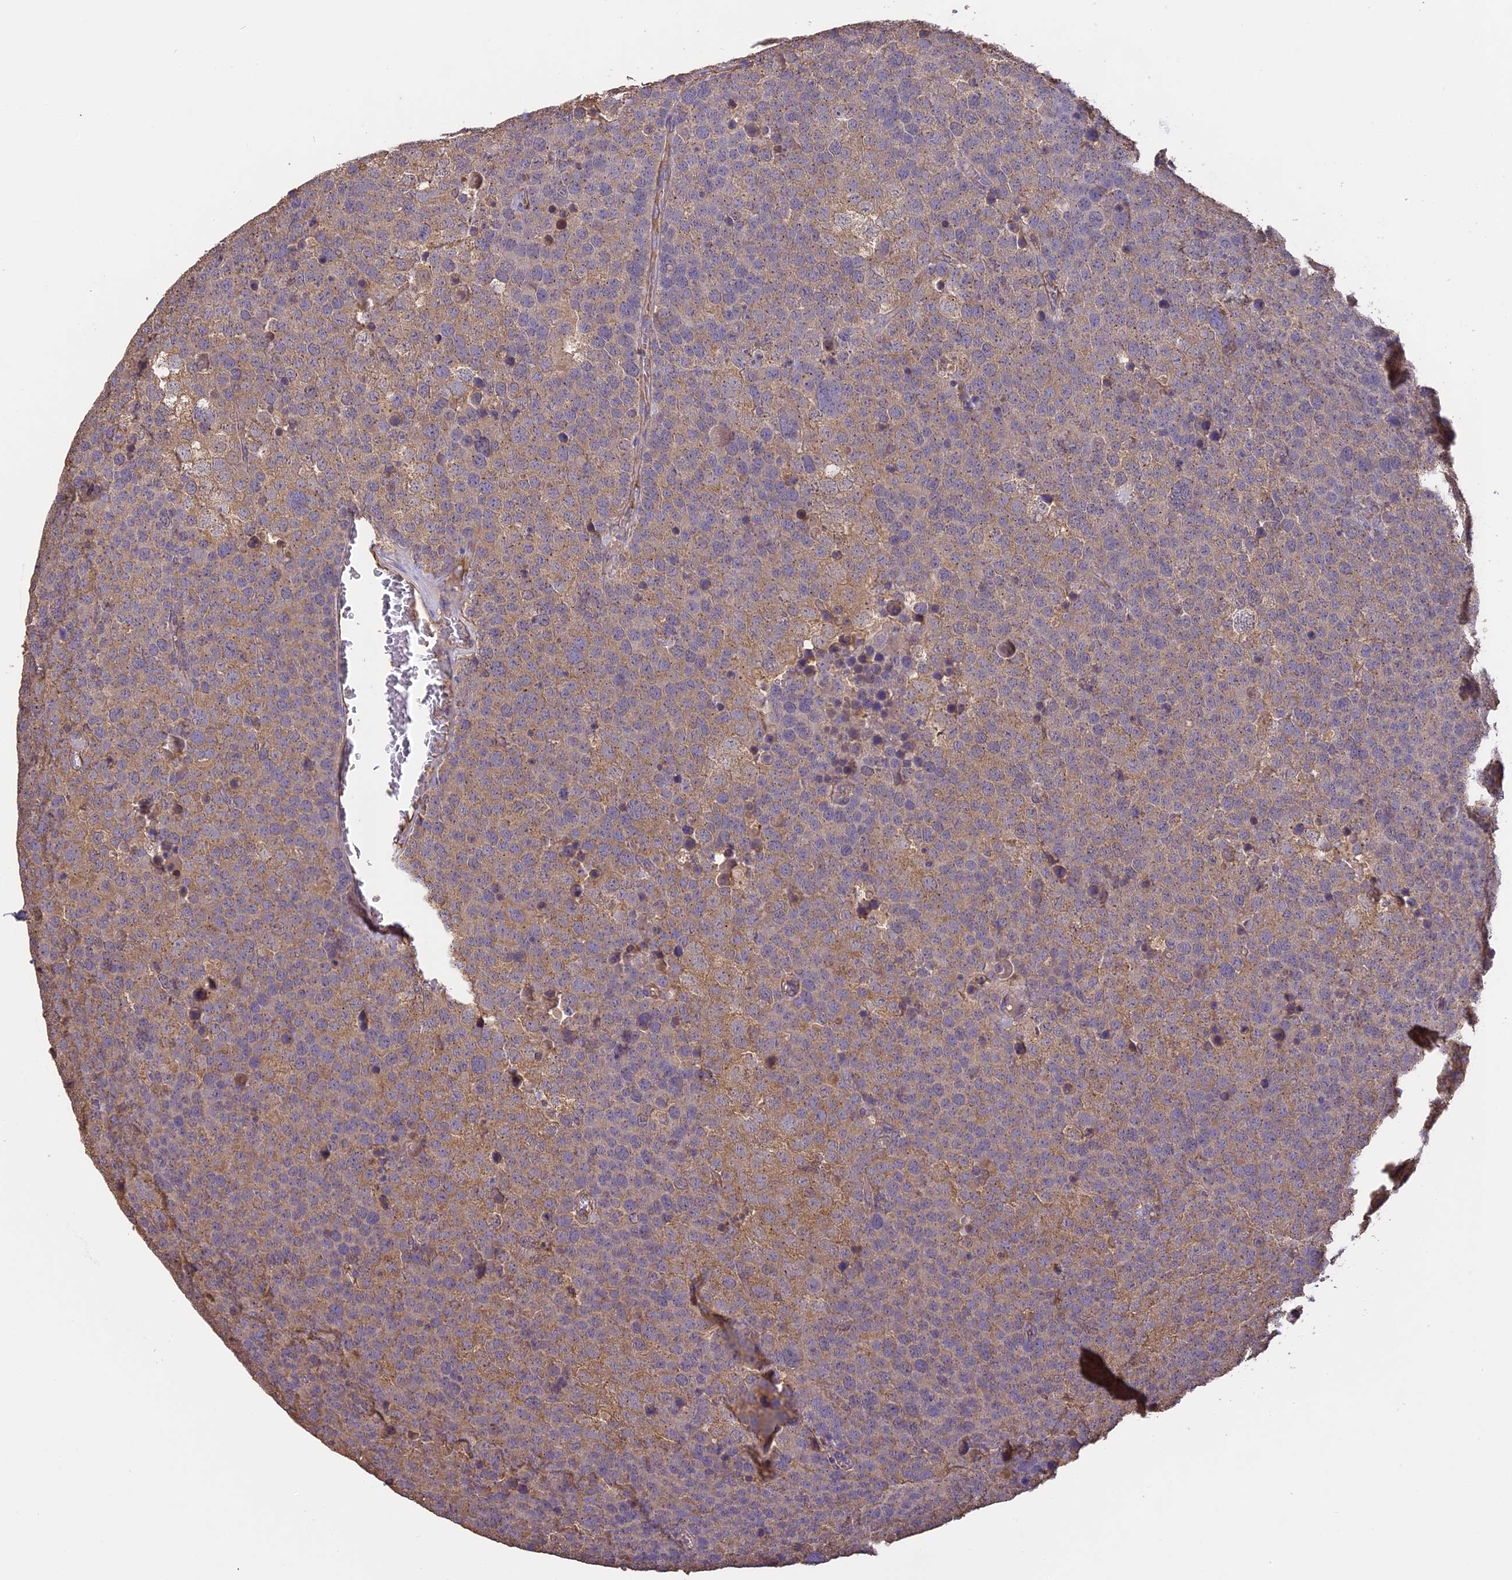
{"staining": {"intensity": "moderate", "quantity": "<25%", "location": "cytoplasmic/membranous"}, "tissue": "testis cancer", "cell_type": "Tumor cells", "image_type": "cancer", "snomed": [{"axis": "morphology", "description": "Seminoma, NOS"}, {"axis": "topography", "description": "Testis"}], "caption": "The micrograph demonstrates a brown stain indicating the presence of a protein in the cytoplasmic/membranous of tumor cells in testis cancer (seminoma).", "gene": "ARHGAP19", "patient": {"sex": "male", "age": 71}}